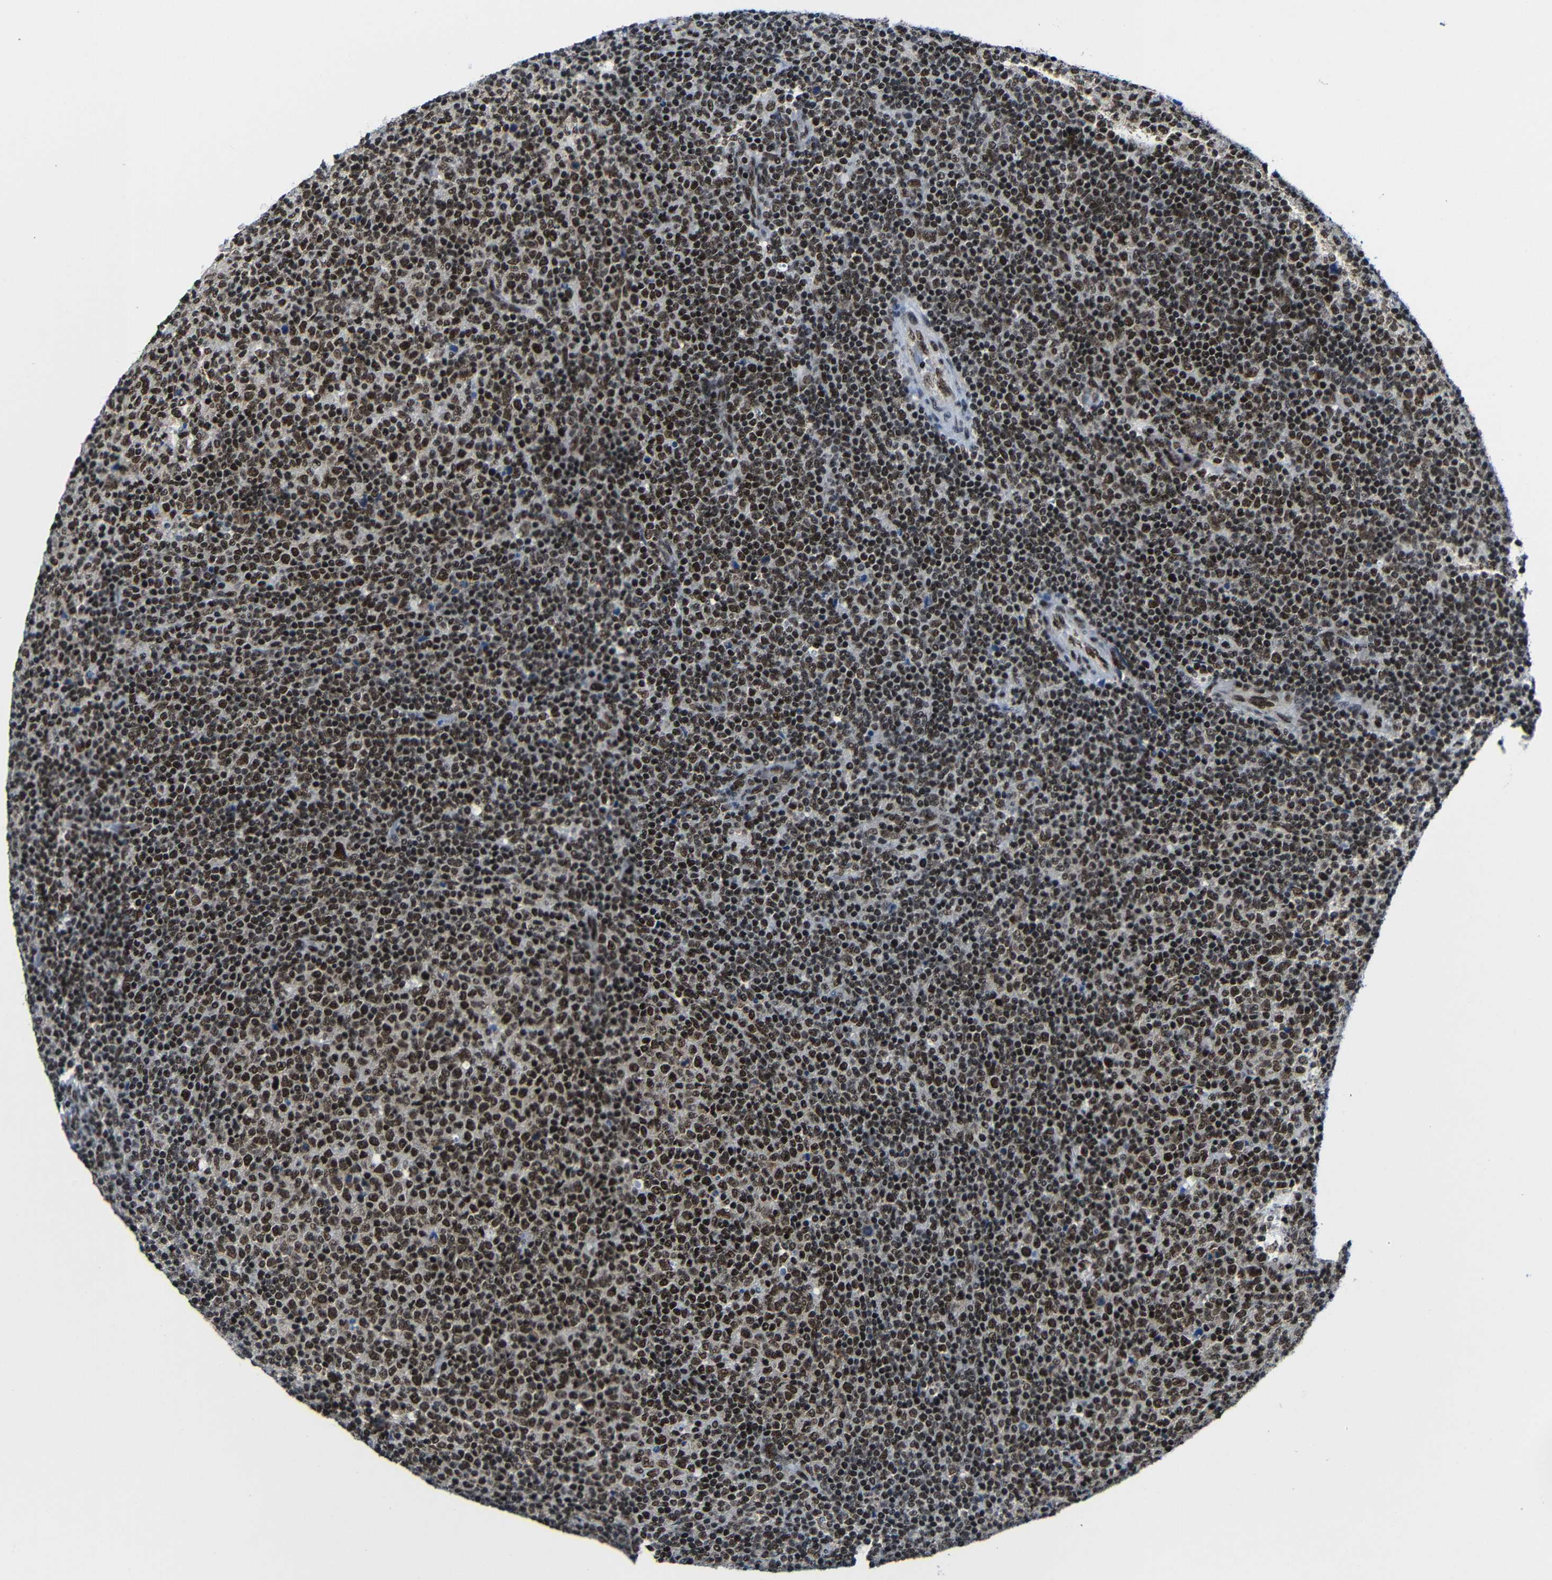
{"staining": {"intensity": "strong", "quantity": ">75%", "location": "nuclear"}, "tissue": "lymphoma", "cell_type": "Tumor cells", "image_type": "cancer", "snomed": [{"axis": "morphology", "description": "Malignant lymphoma, non-Hodgkin's type, Low grade"}, {"axis": "topography", "description": "Lymph node"}], "caption": "About >75% of tumor cells in low-grade malignant lymphoma, non-Hodgkin's type exhibit strong nuclear protein expression as visualized by brown immunohistochemical staining.", "gene": "PTBP1", "patient": {"sex": "male", "age": 70}}